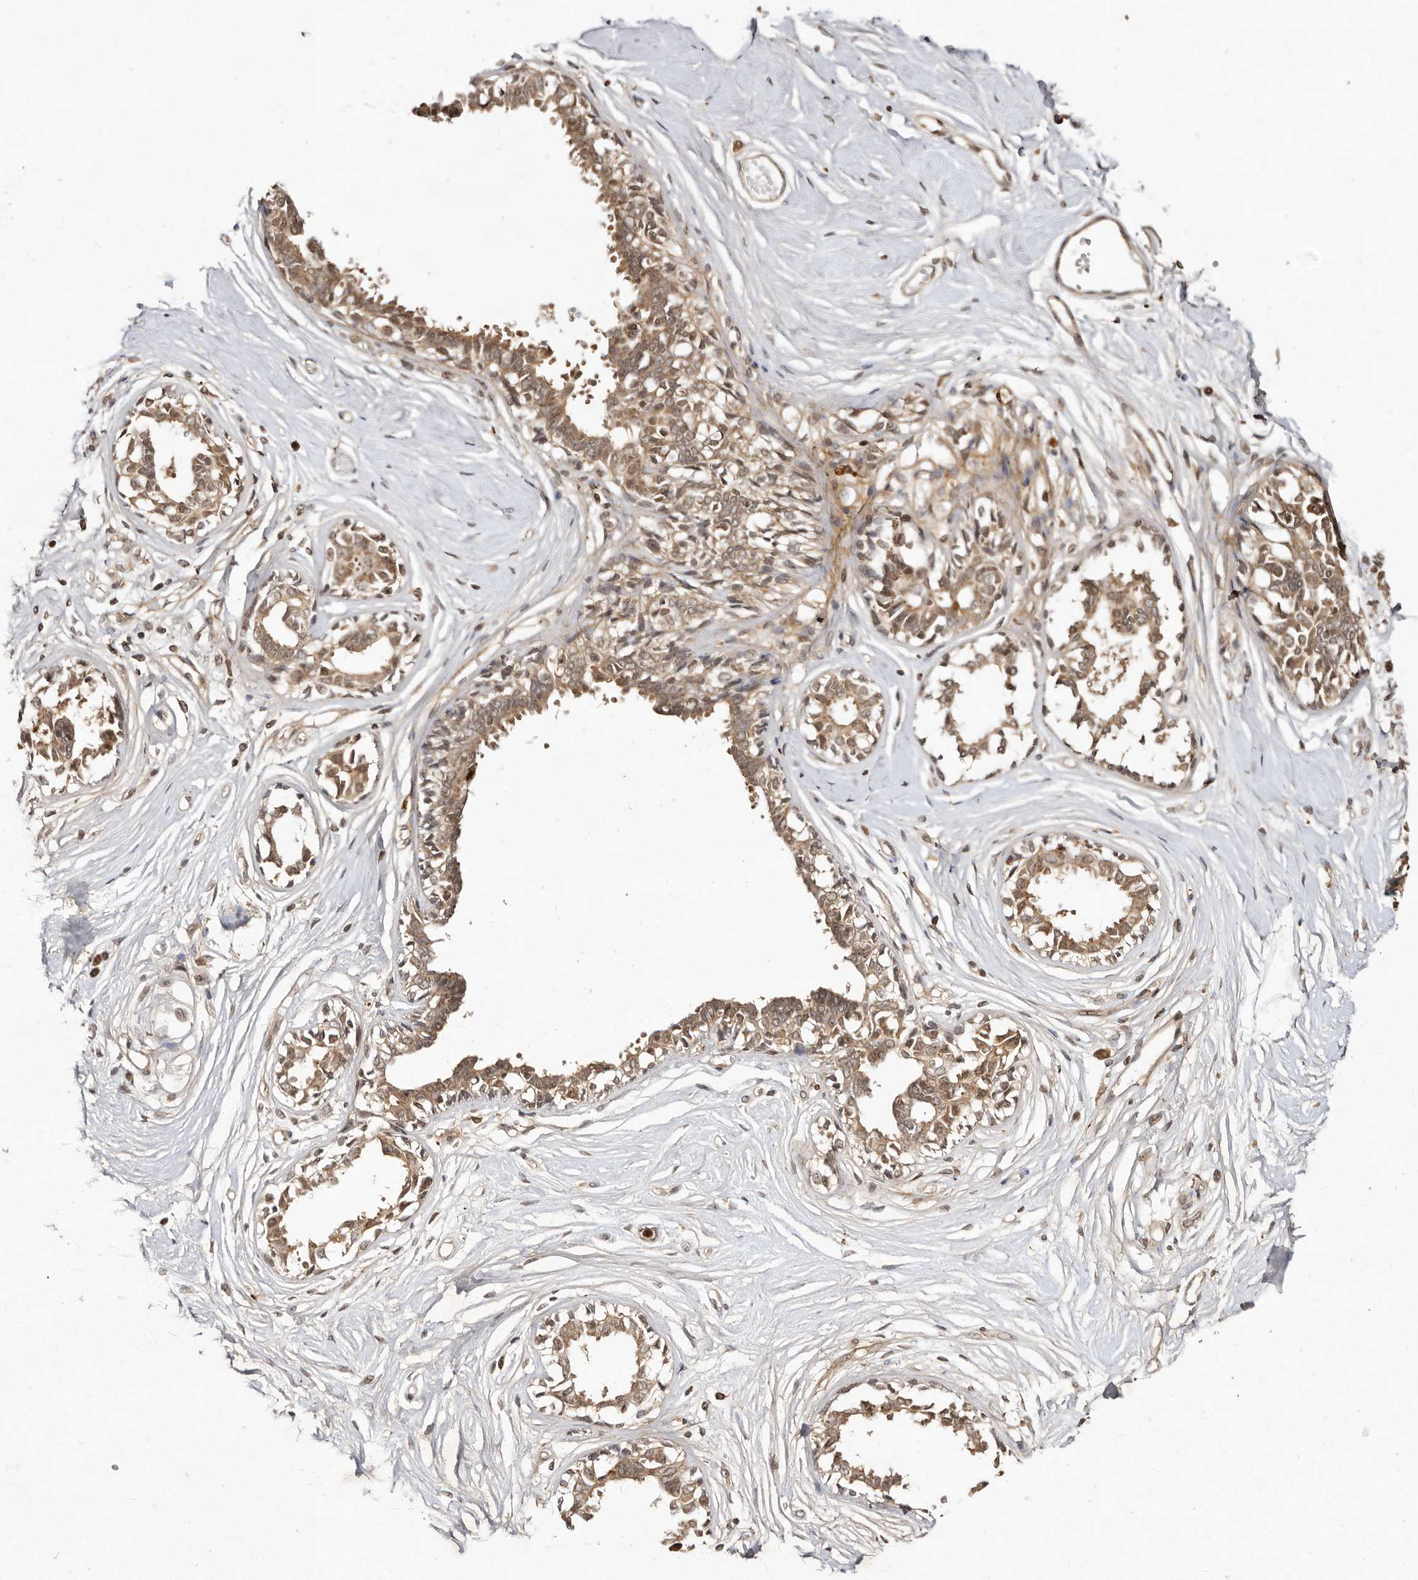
{"staining": {"intensity": "weak", "quantity": ">75%", "location": "cytoplasmic/membranous"}, "tissue": "breast", "cell_type": "Adipocytes", "image_type": "normal", "snomed": [{"axis": "morphology", "description": "Normal tissue, NOS"}, {"axis": "topography", "description": "Breast"}], "caption": "Normal breast was stained to show a protein in brown. There is low levels of weak cytoplasmic/membranous expression in approximately >75% of adipocytes. Using DAB (brown) and hematoxylin (blue) stains, captured at high magnification using brightfield microscopy.", "gene": "LCORL", "patient": {"sex": "female", "age": 45}}